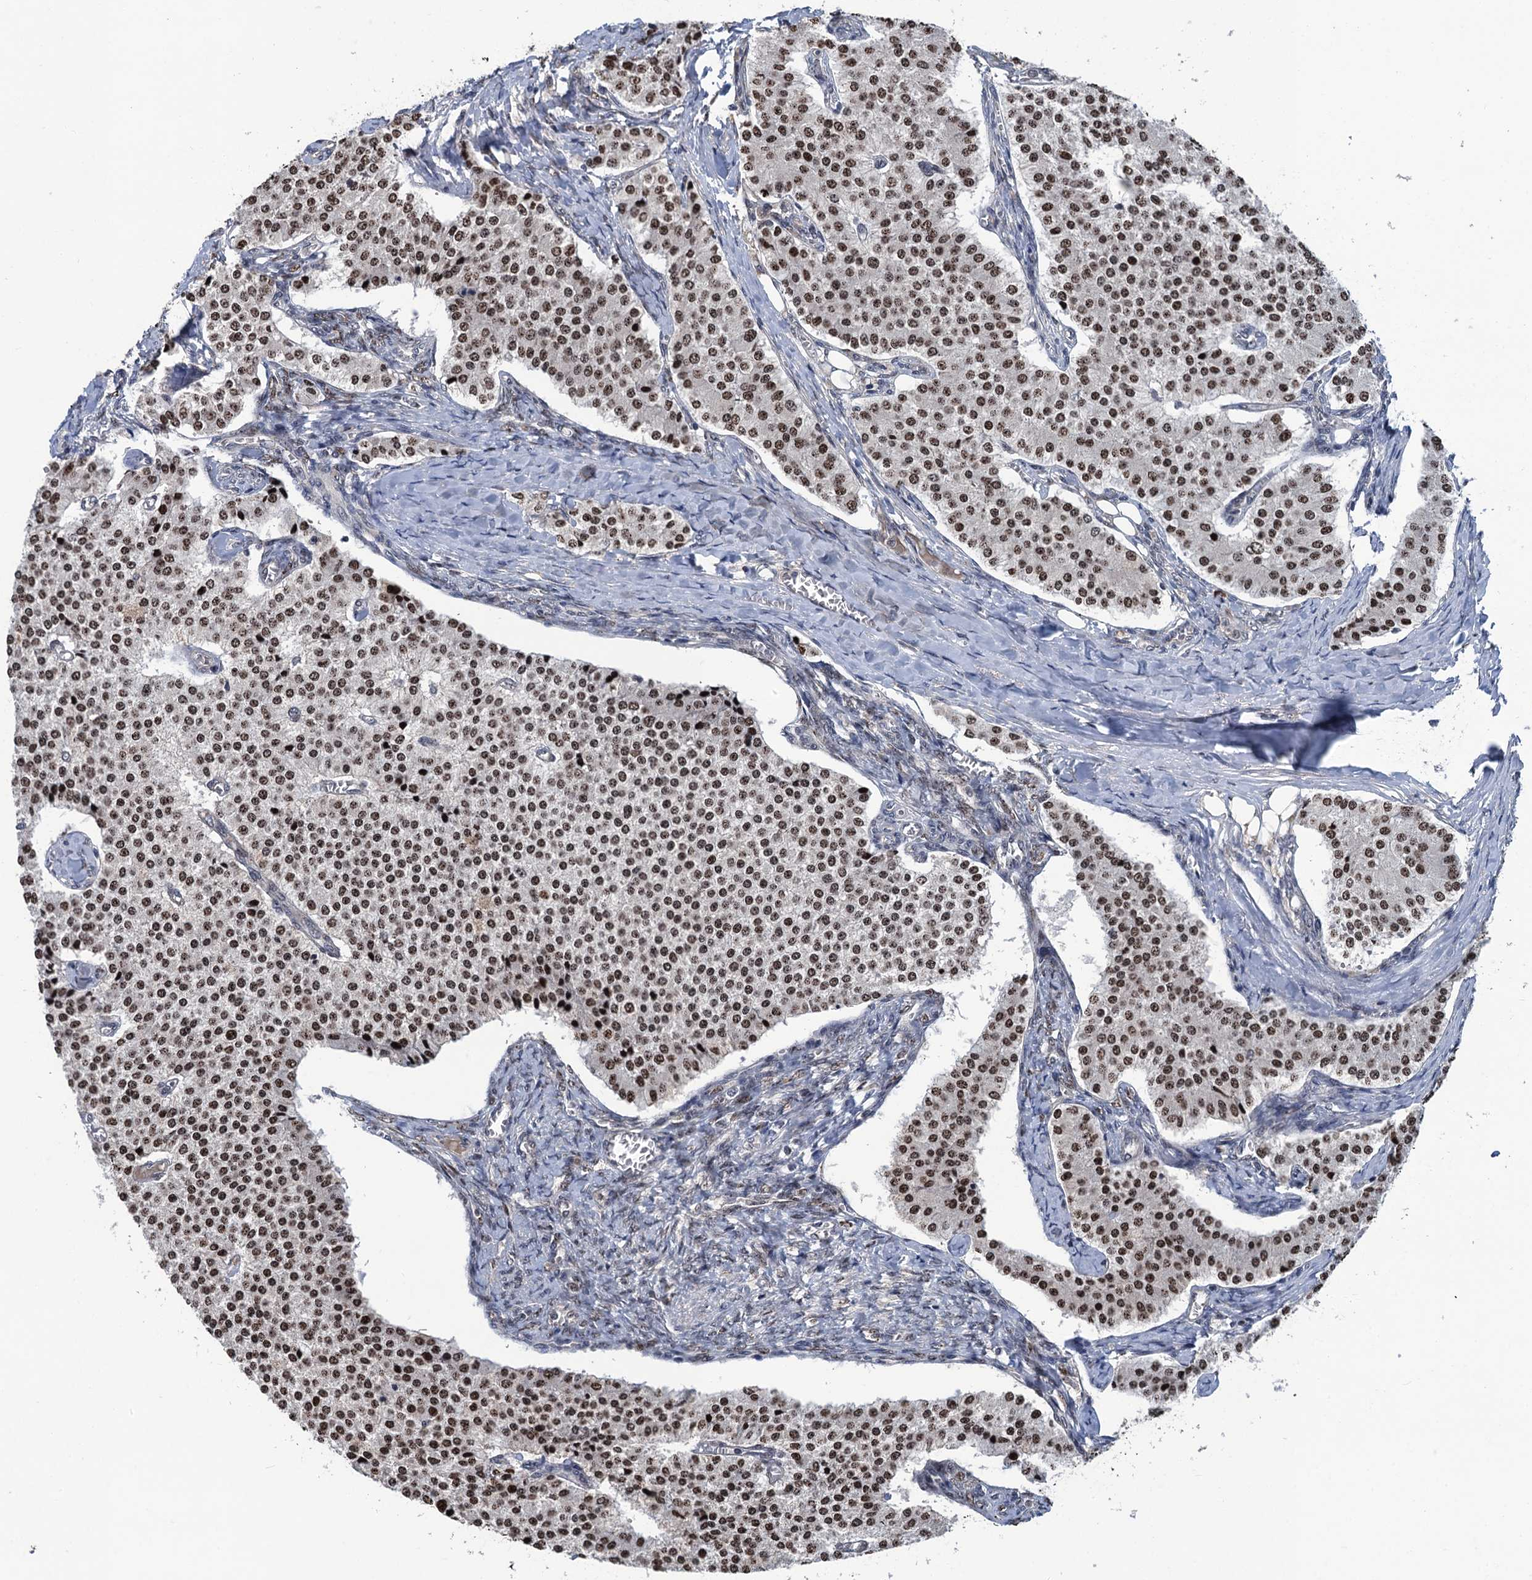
{"staining": {"intensity": "moderate", "quantity": ">75%", "location": "nuclear"}, "tissue": "carcinoid", "cell_type": "Tumor cells", "image_type": "cancer", "snomed": [{"axis": "morphology", "description": "Carcinoid, malignant, NOS"}, {"axis": "topography", "description": "Colon"}], "caption": "A photomicrograph showing moderate nuclear staining in about >75% of tumor cells in carcinoid (malignant), as visualized by brown immunohistochemical staining.", "gene": "RASSF4", "patient": {"sex": "female", "age": 52}}